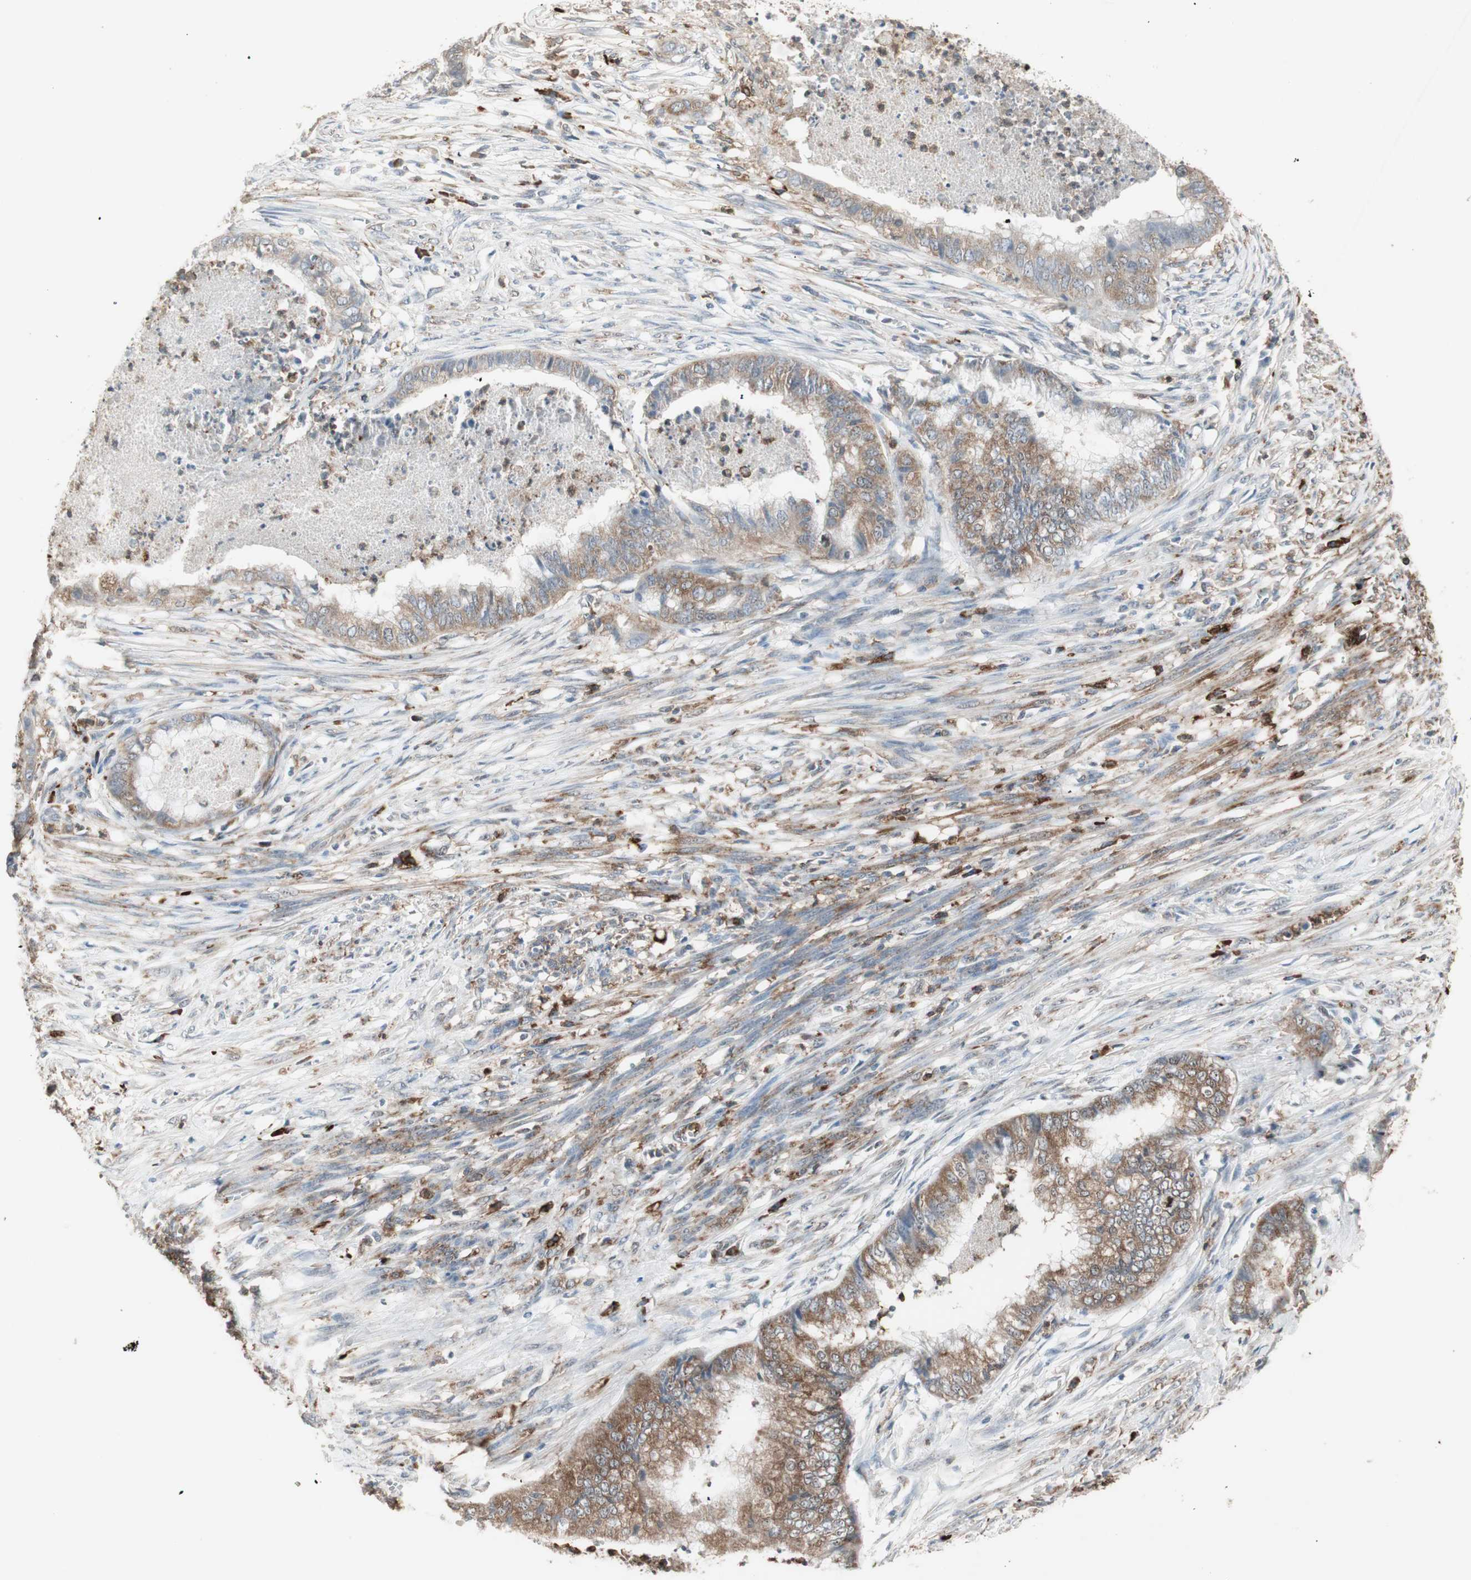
{"staining": {"intensity": "strong", "quantity": ">75%", "location": "cytoplasmic/membranous"}, "tissue": "endometrial cancer", "cell_type": "Tumor cells", "image_type": "cancer", "snomed": [{"axis": "morphology", "description": "Necrosis, NOS"}, {"axis": "morphology", "description": "Adenocarcinoma, NOS"}, {"axis": "topography", "description": "Endometrium"}], "caption": "Protein analysis of endometrial adenocarcinoma tissue shows strong cytoplasmic/membranous positivity in approximately >75% of tumor cells.", "gene": "MMP3", "patient": {"sex": "female", "age": 79}}